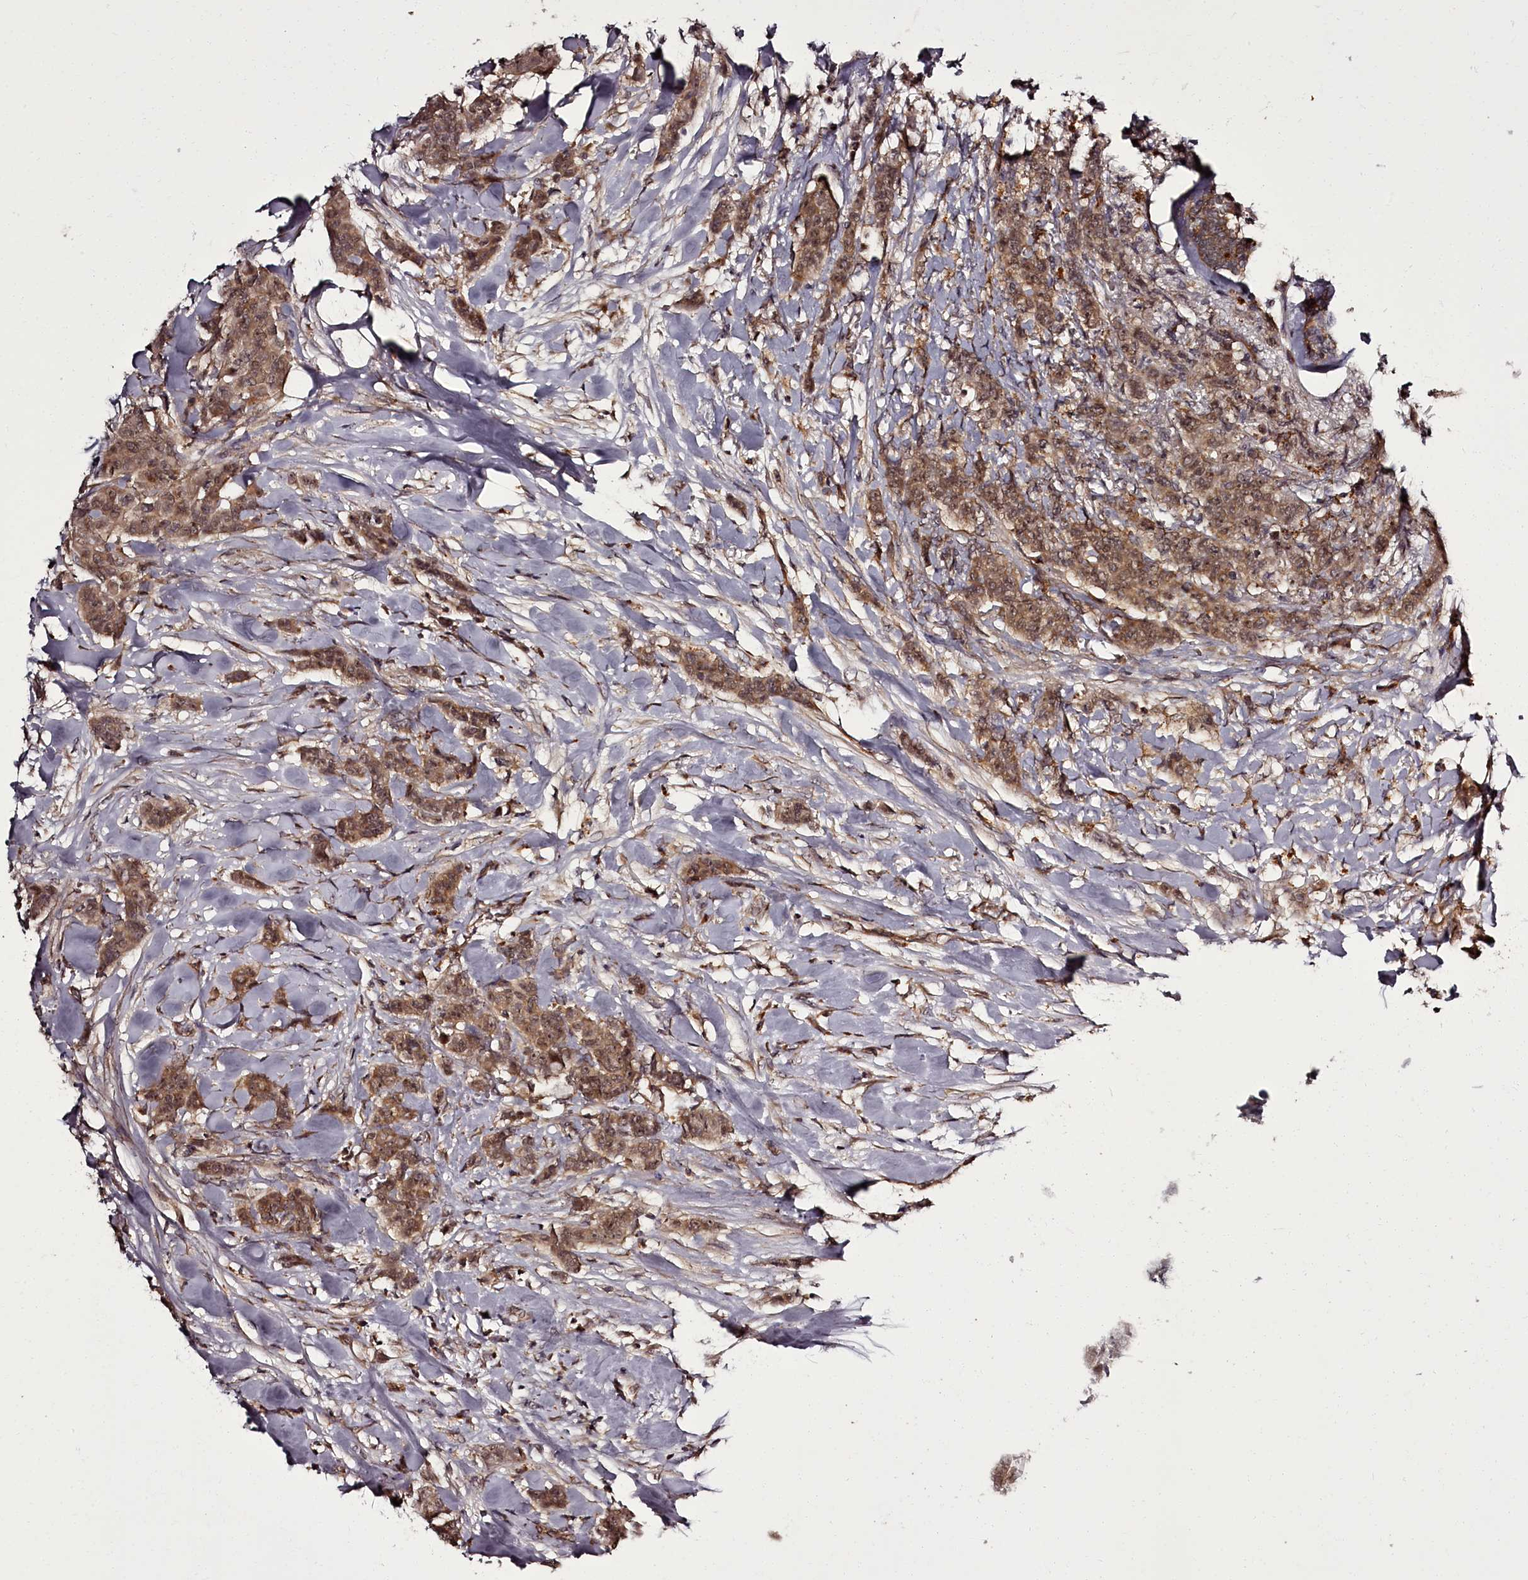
{"staining": {"intensity": "moderate", "quantity": ">75%", "location": "cytoplasmic/membranous,nuclear"}, "tissue": "breast cancer", "cell_type": "Tumor cells", "image_type": "cancer", "snomed": [{"axis": "morphology", "description": "Duct carcinoma"}, {"axis": "topography", "description": "Breast"}], "caption": "IHC of human breast intraductal carcinoma displays medium levels of moderate cytoplasmic/membranous and nuclear positivity in about >75% of tumor cells.", "gene": "PCBP2", "patient": {"sex": "female", "age": 40}}